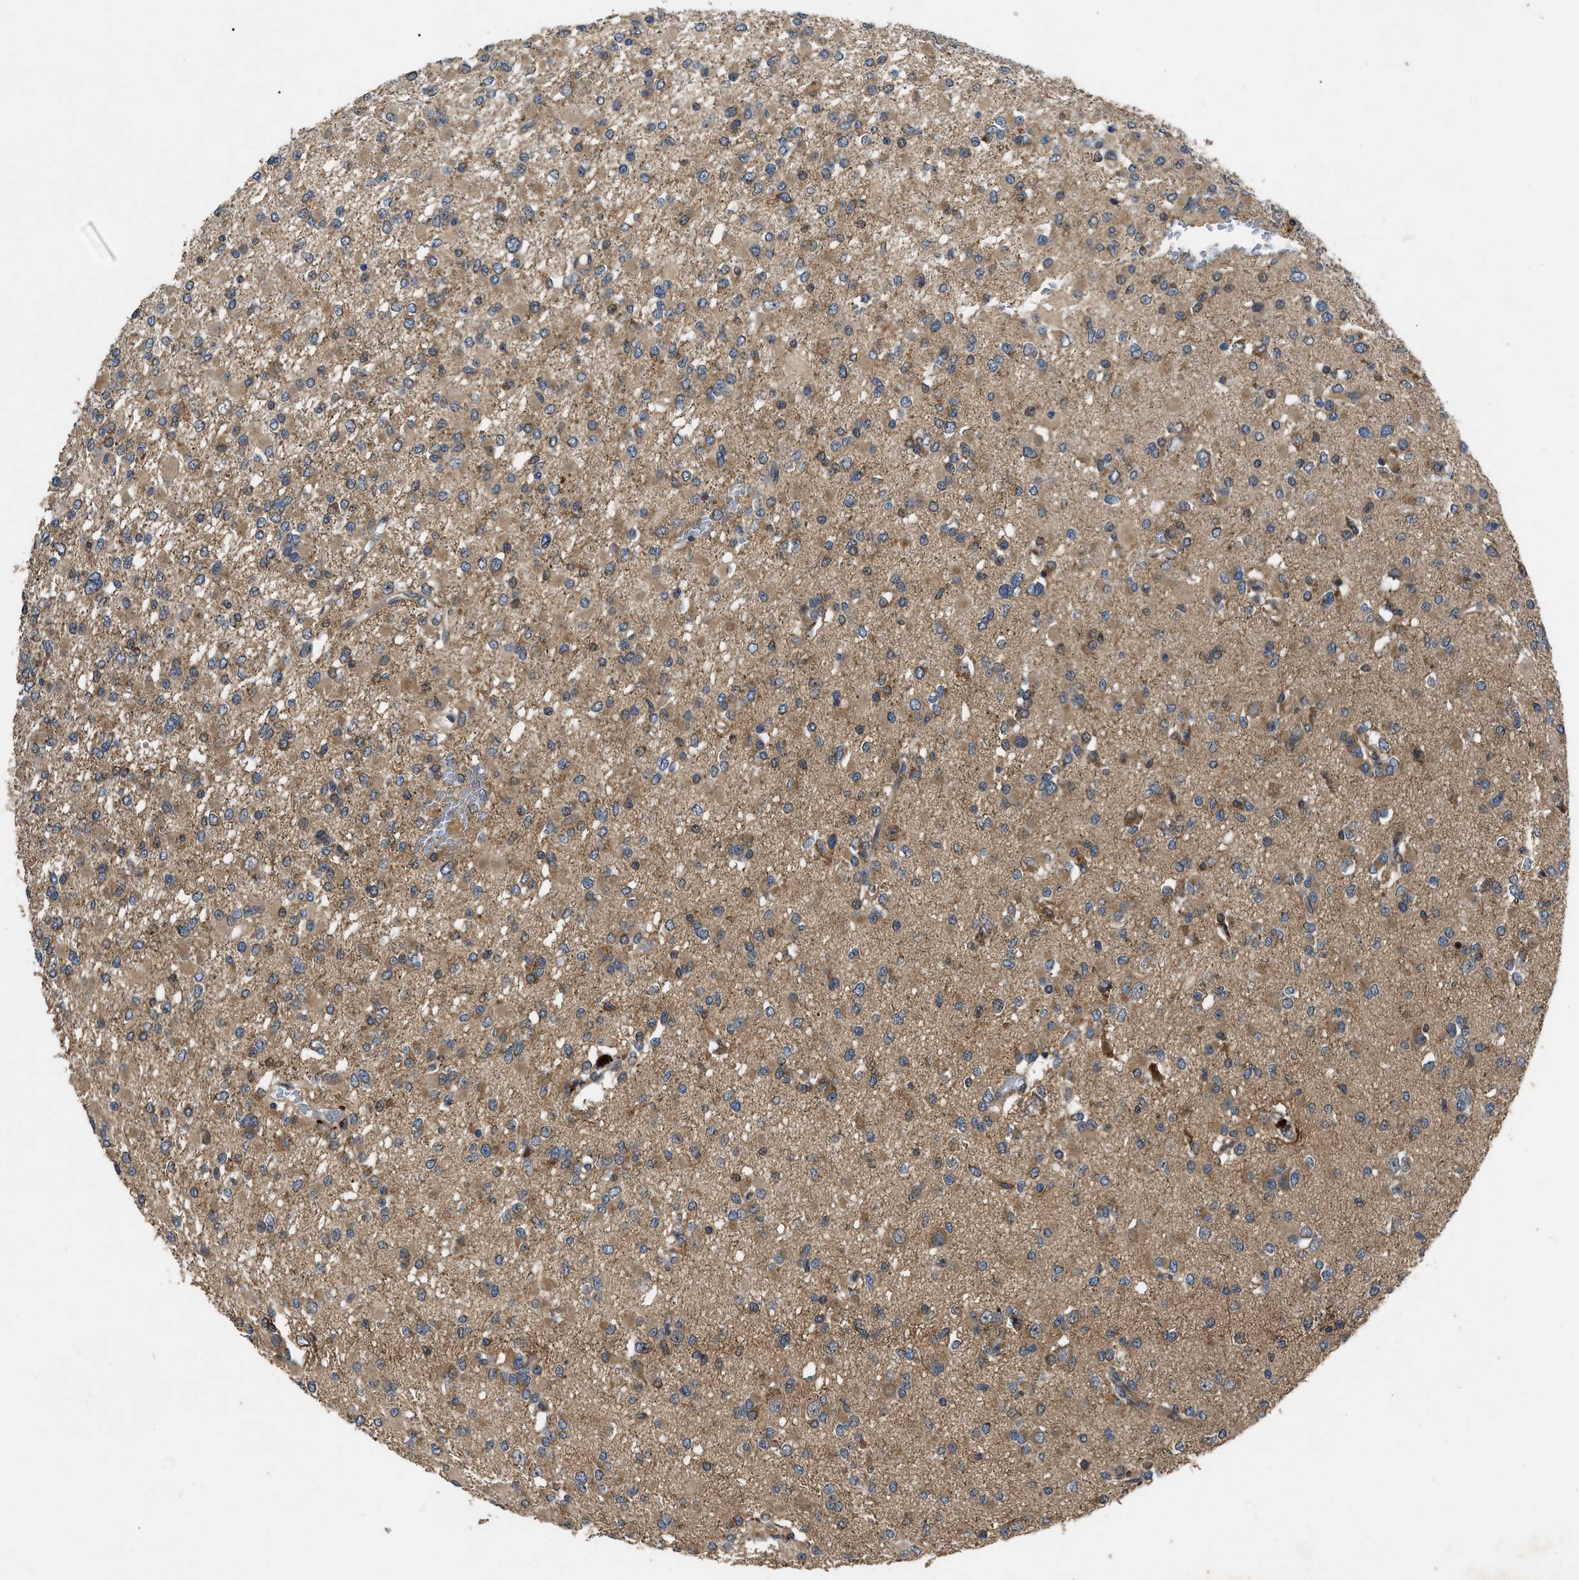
{"staining": {"intensity": "moderate", "quantity": ">75%", "location": "cytoplasmic/membranous"}, "tissue": "glioma", "cell_type": "Tumor cells", "image_type": "cancer", "snomed": [{"axis": "morphology", "description": "Glioma, malignant, Low grade"}, {"axis": "topography", "description": "Brain"}], "caption": "Human glioma stained with a protein marker displays moderate staining in tumor cells.", "gene": "PPWD1", "patient": {"sex": "female", "age": 22}}